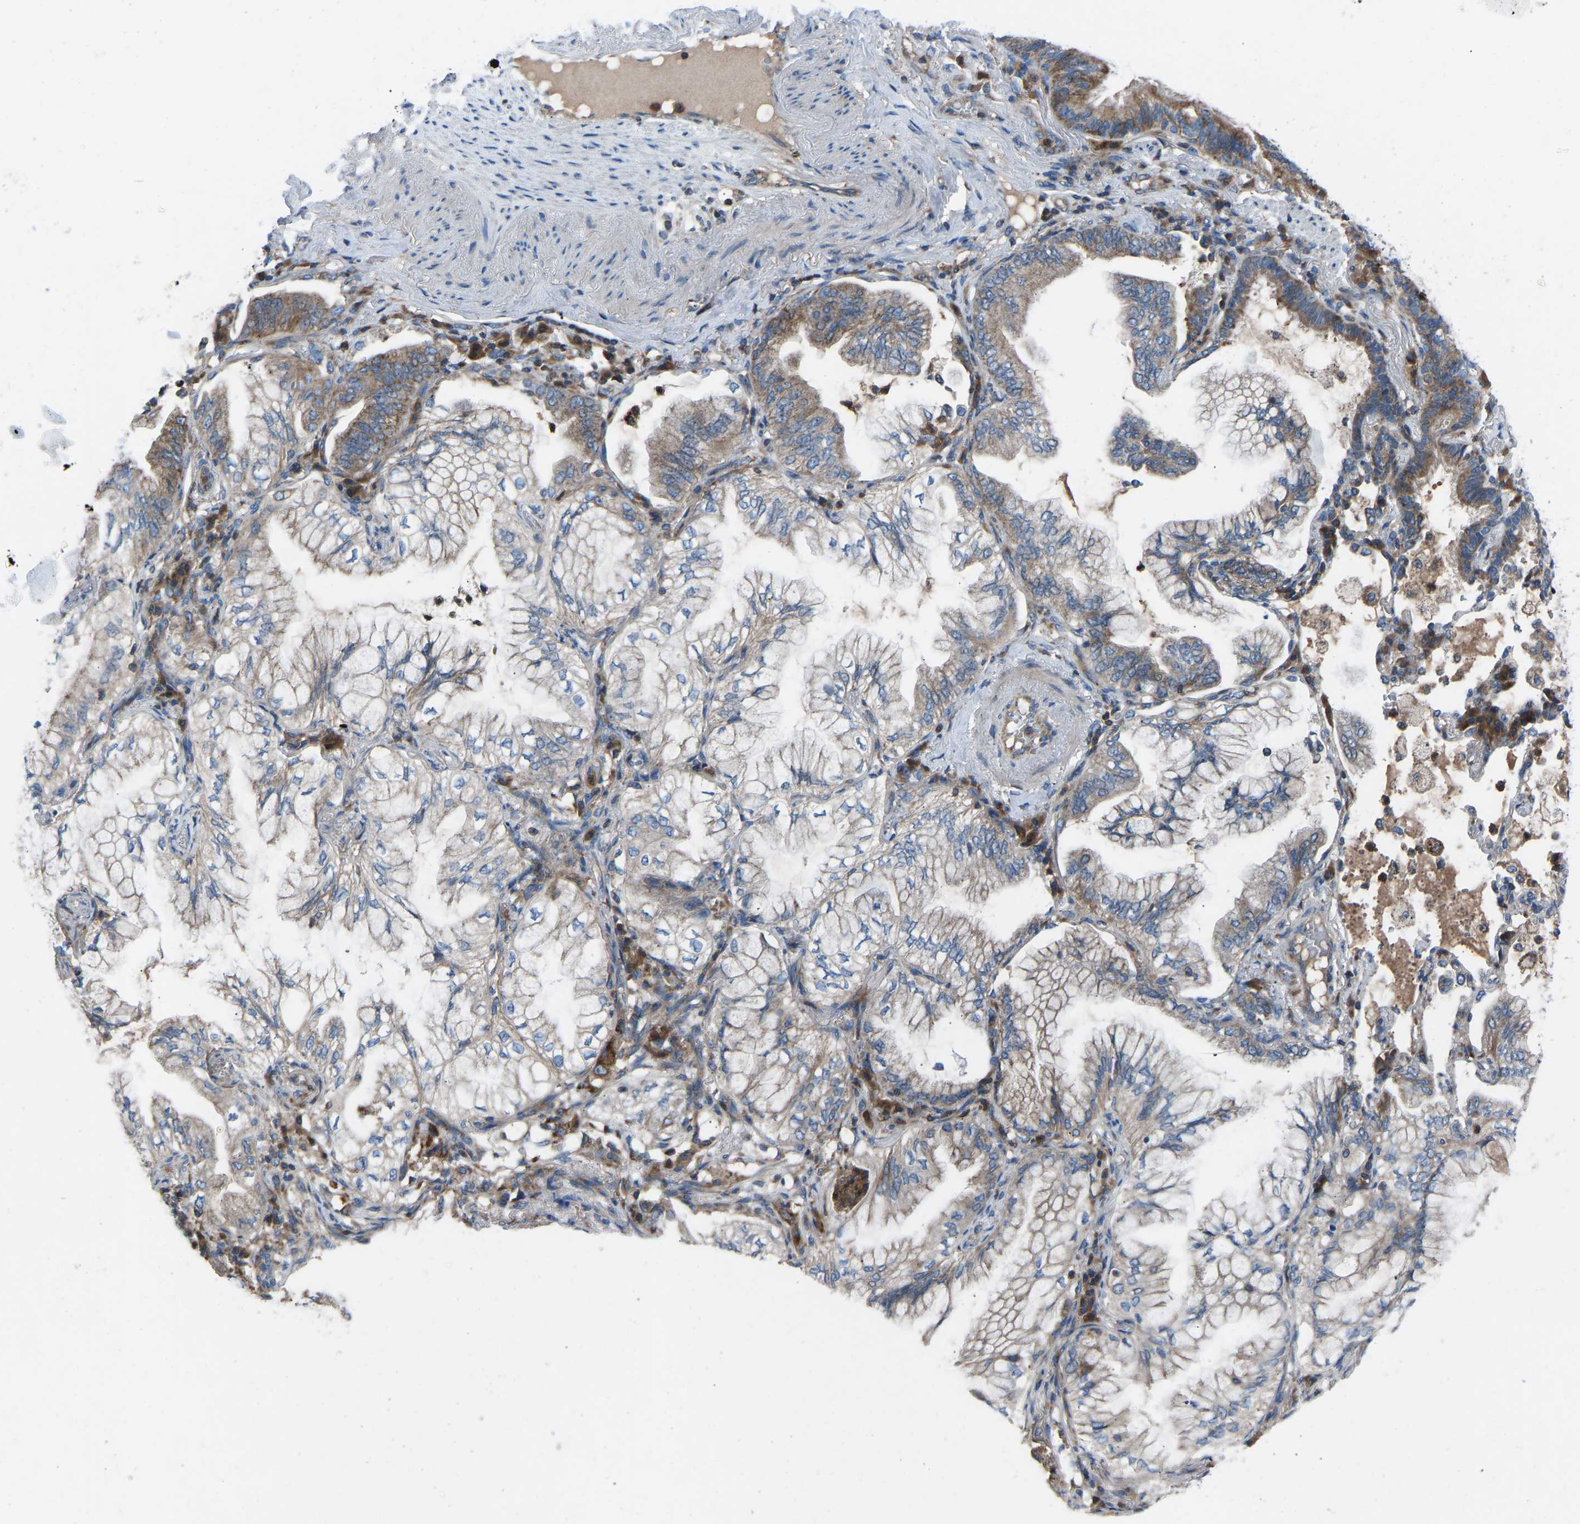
{"staining": {"intensity": "moderate", "quantity": "<25%", "location": "cytoplasmic/membranous"}, "tissue": "lung cancer", "cell_type": "Tumor cells", "image_type": "cancer", "snomed": [{"axis": "morphology", "description": "Adenocarcinoma, NOS"}, {"axis": "topography", "description": "Lung"}], "caption": "This is a micrograph of immunohistochemistry staining of lung adenocarcinoma, which shows moderate staining in the cytoplasmic/membranous of tumor cells.", "gene": "GRK6", "patient": {"sex": "female", "age": 70}}